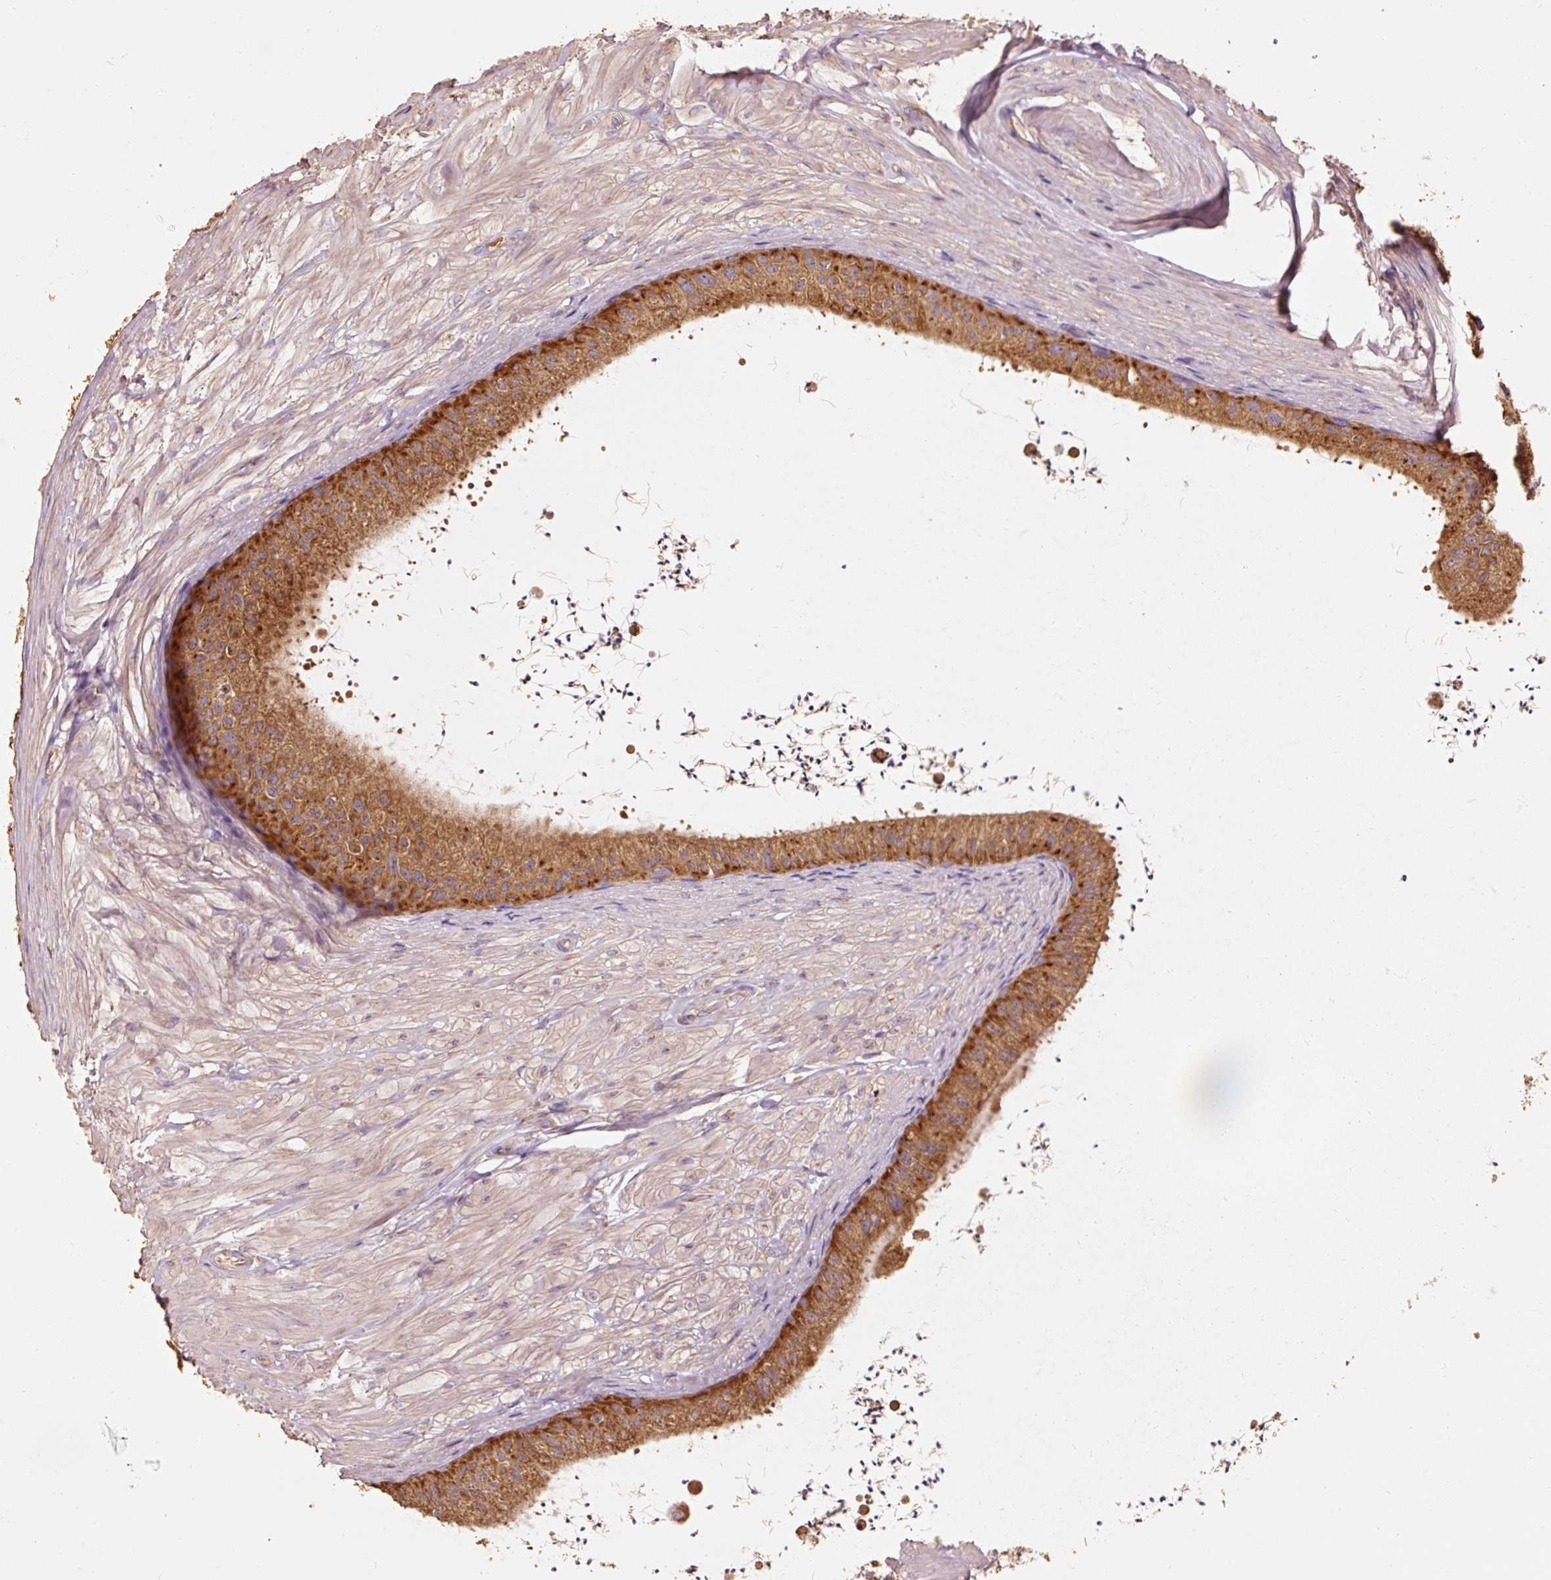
{"staining": {"intensity": "strong", "quantity": ">75%", "location": "cytoplasmic/membranous"}, "tissue": "epididymis", "cell_type": "Glandular cells", "image_type": "normal", "snomed": [{"axis": "morphology", "description": "Normal tissue, NOS"}, {"axis": "topography", "description": "Epididymis"}, {"axis": "topography", "description": "Peripheral nerve tissue"}], "caption": "DAB immunohistochemical staining of normal epididymis displays strong cytoplasmic/membranous protein expression in about >75% of glandular cells.", "gene": "EFHC1", "patient": {"sex": "male", "age": 32}}